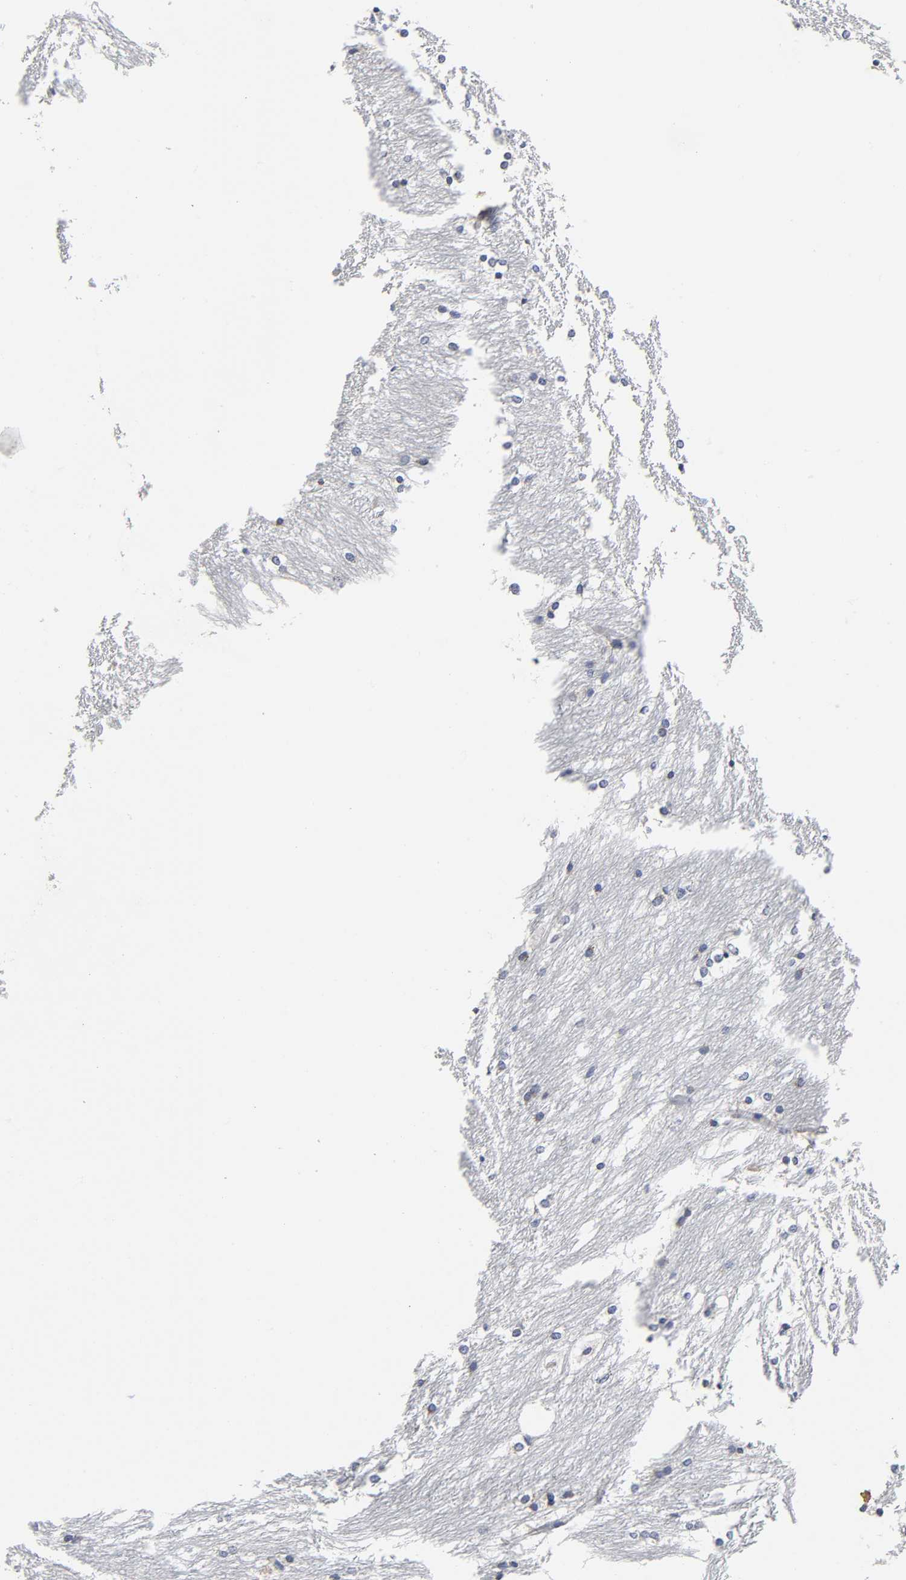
{"staining": {"intensity": "negative", "quantity": "none", "location": "none"}, "tissue": "caudate", "cell_type": "Glial cells", "image_type": "normal", "snomed": [{"axis": "morphology", "description": "Normal tissue, NOS"}, {"axis": "topography", "description": "Lateral ventricle wall"}], "caption": "Micrograph shows no significant protein expression in glial cells of normal caudate. (DAB (3,3'-diaminobenzidine) immunohistochemistry with hematoxylin counter stain).", "gene": "AOPEP", "patient": {"sex": "female", "age": 19}}